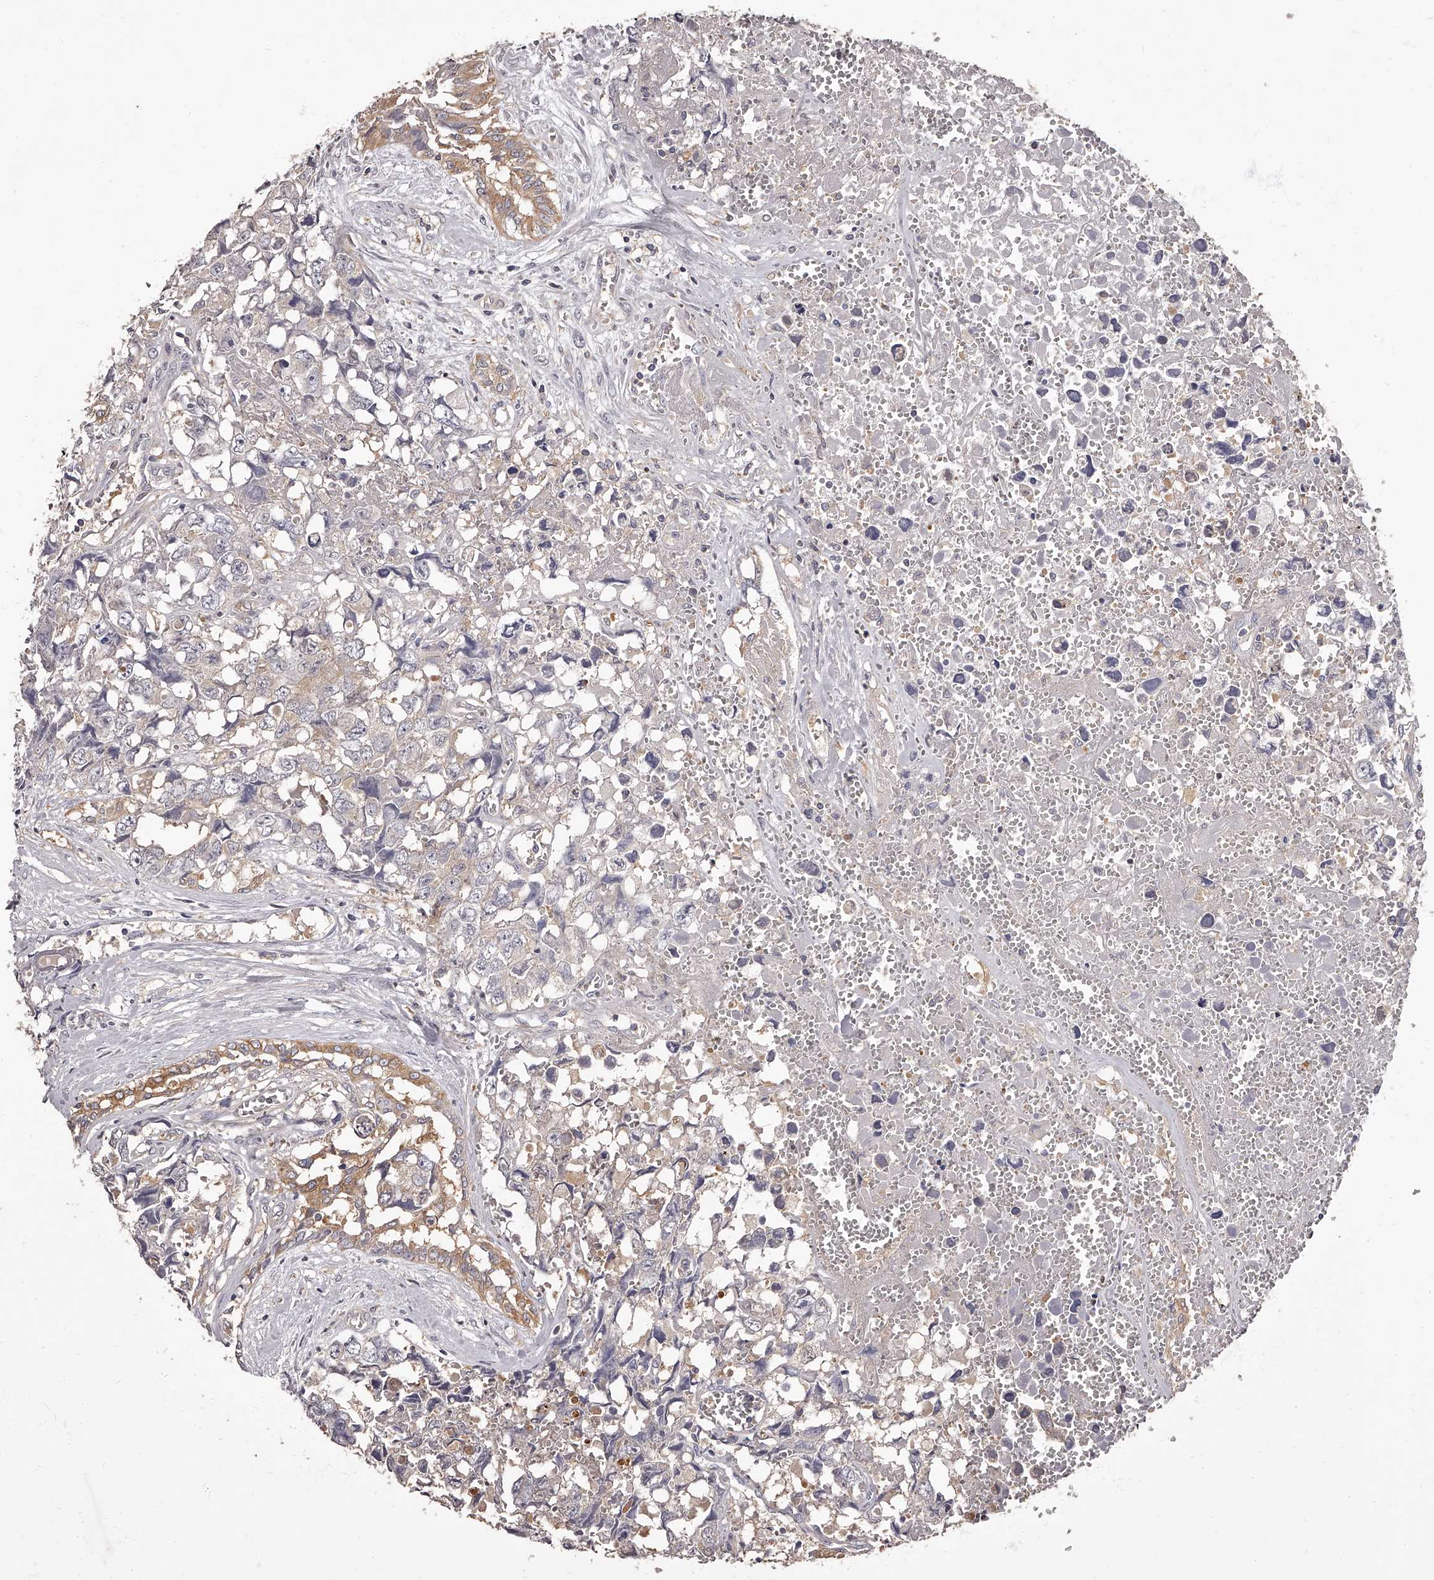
{"staining": {"intensity": "moderate", "quantity": "<25%", "location": "cytoplasmic/membranous"}, "tissue": "testis cancer", "cell_type": "Tumor cells", "image_type": "cancer", "snomed": [{"axis": "morphology", "description": "Carcinoma, Embryonal, NOS"}, {"axis": "topography", "description": "Testis"}], "caption": "Immunohistochemistry micrograph of neoplastic tissue: embryonal carcinoma (testis) stained using immunohistochemistry (IHC) reveals low levels of moderate protein expression localized specifically in the cytoplasmic/membranous of tumor cells, appearing as a cytoplasmic/membranous brown color.", "gene": "APEH", "patient": {"sex": "male", "age": 31}}